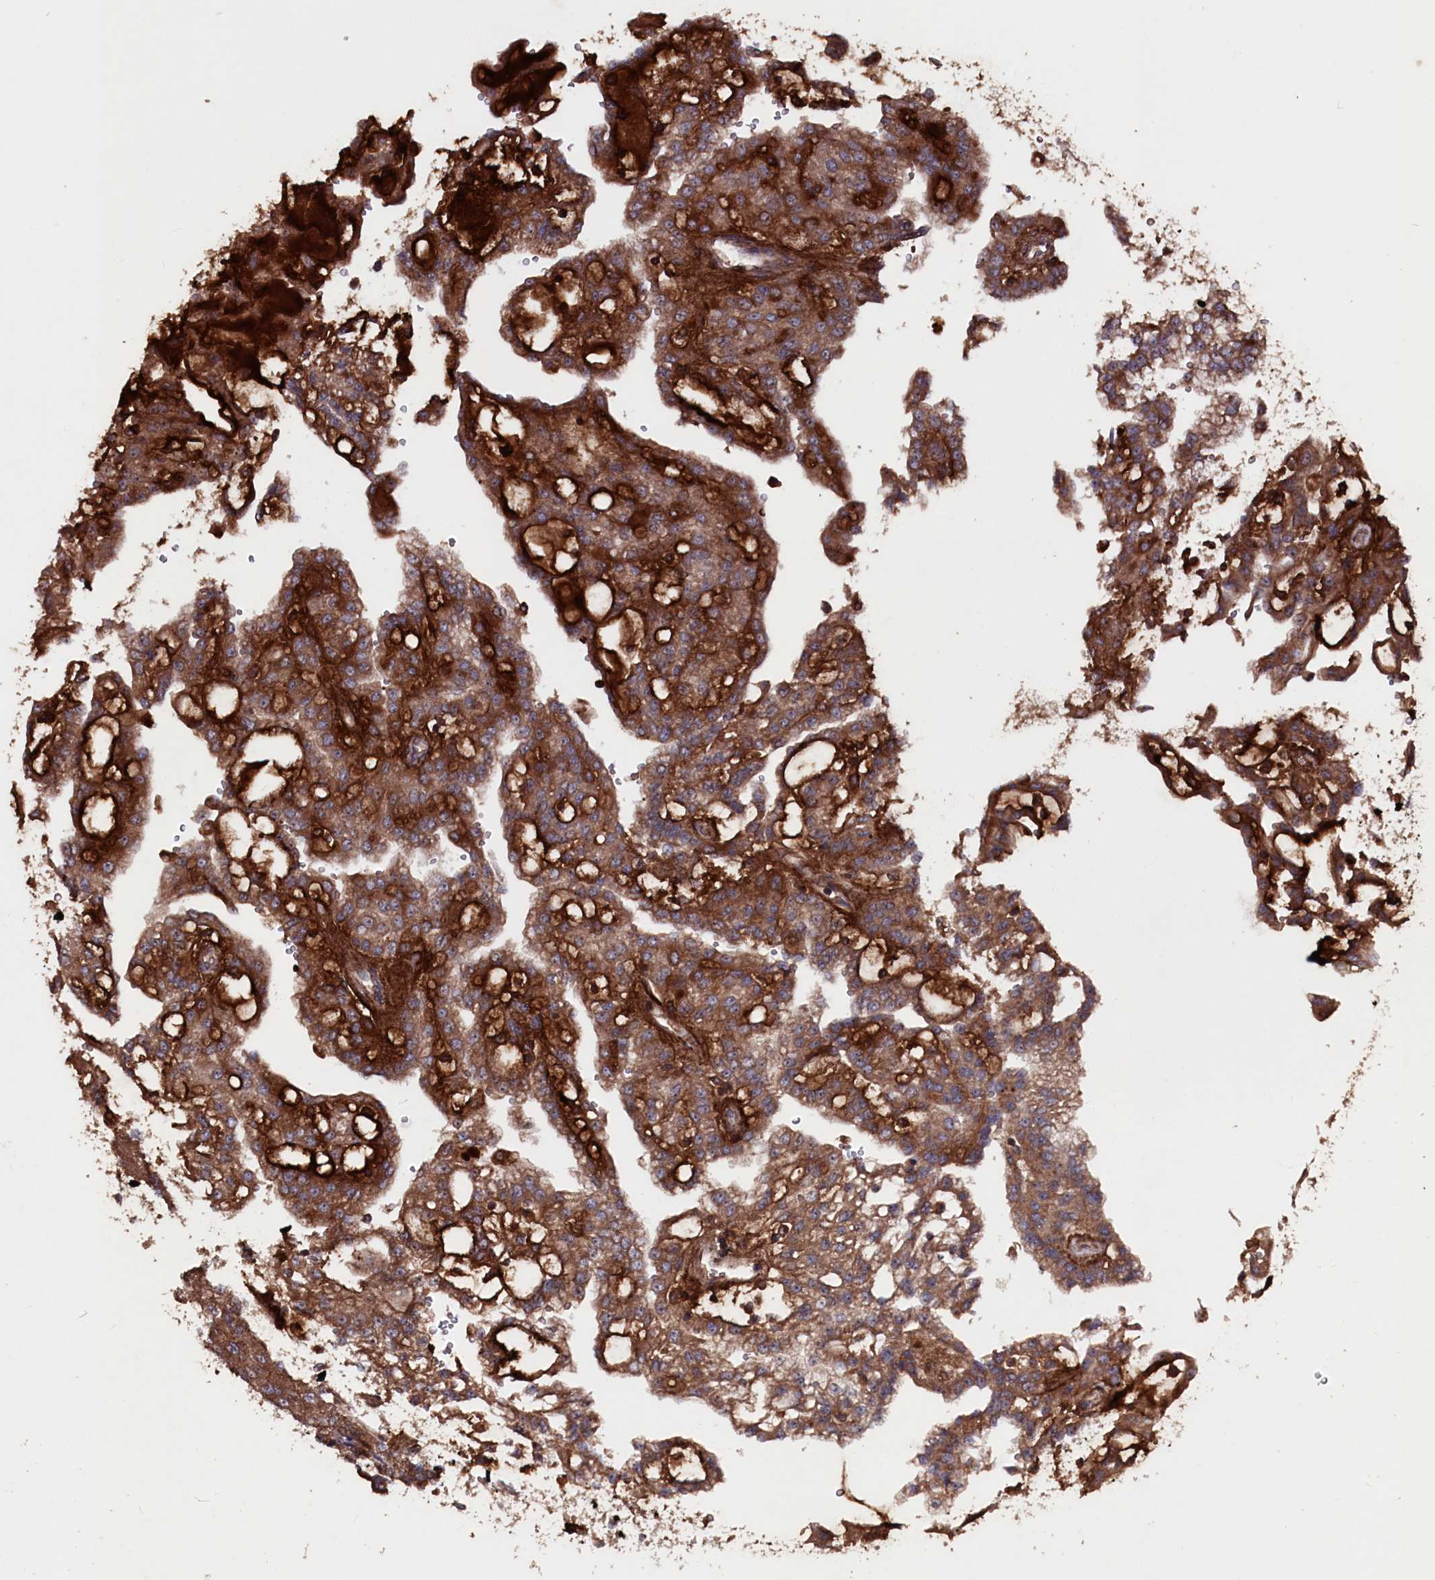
{"staining": {"intensity": "moderate", "quantity": ">75%", "location": "cytoplasmic/membranous"}, "tissue": "renal cancer", "cell_type": "Tumor cells", "image_type": "cancer", "snomed": [{"axis": "morphology", "description": "Adenocarcinoma, NOS"}, {"axis": "topography", "description": "Kidney"}], "caption": "This histopathology image demonstrates IHC staining of human adenocarcinoma (renal), with medium moderate cytoplasmic/membranous positivity in approximately >75% of tumor cells.", "gene": "MYO1H", "patient": {"sex": "male", "age": 63}}